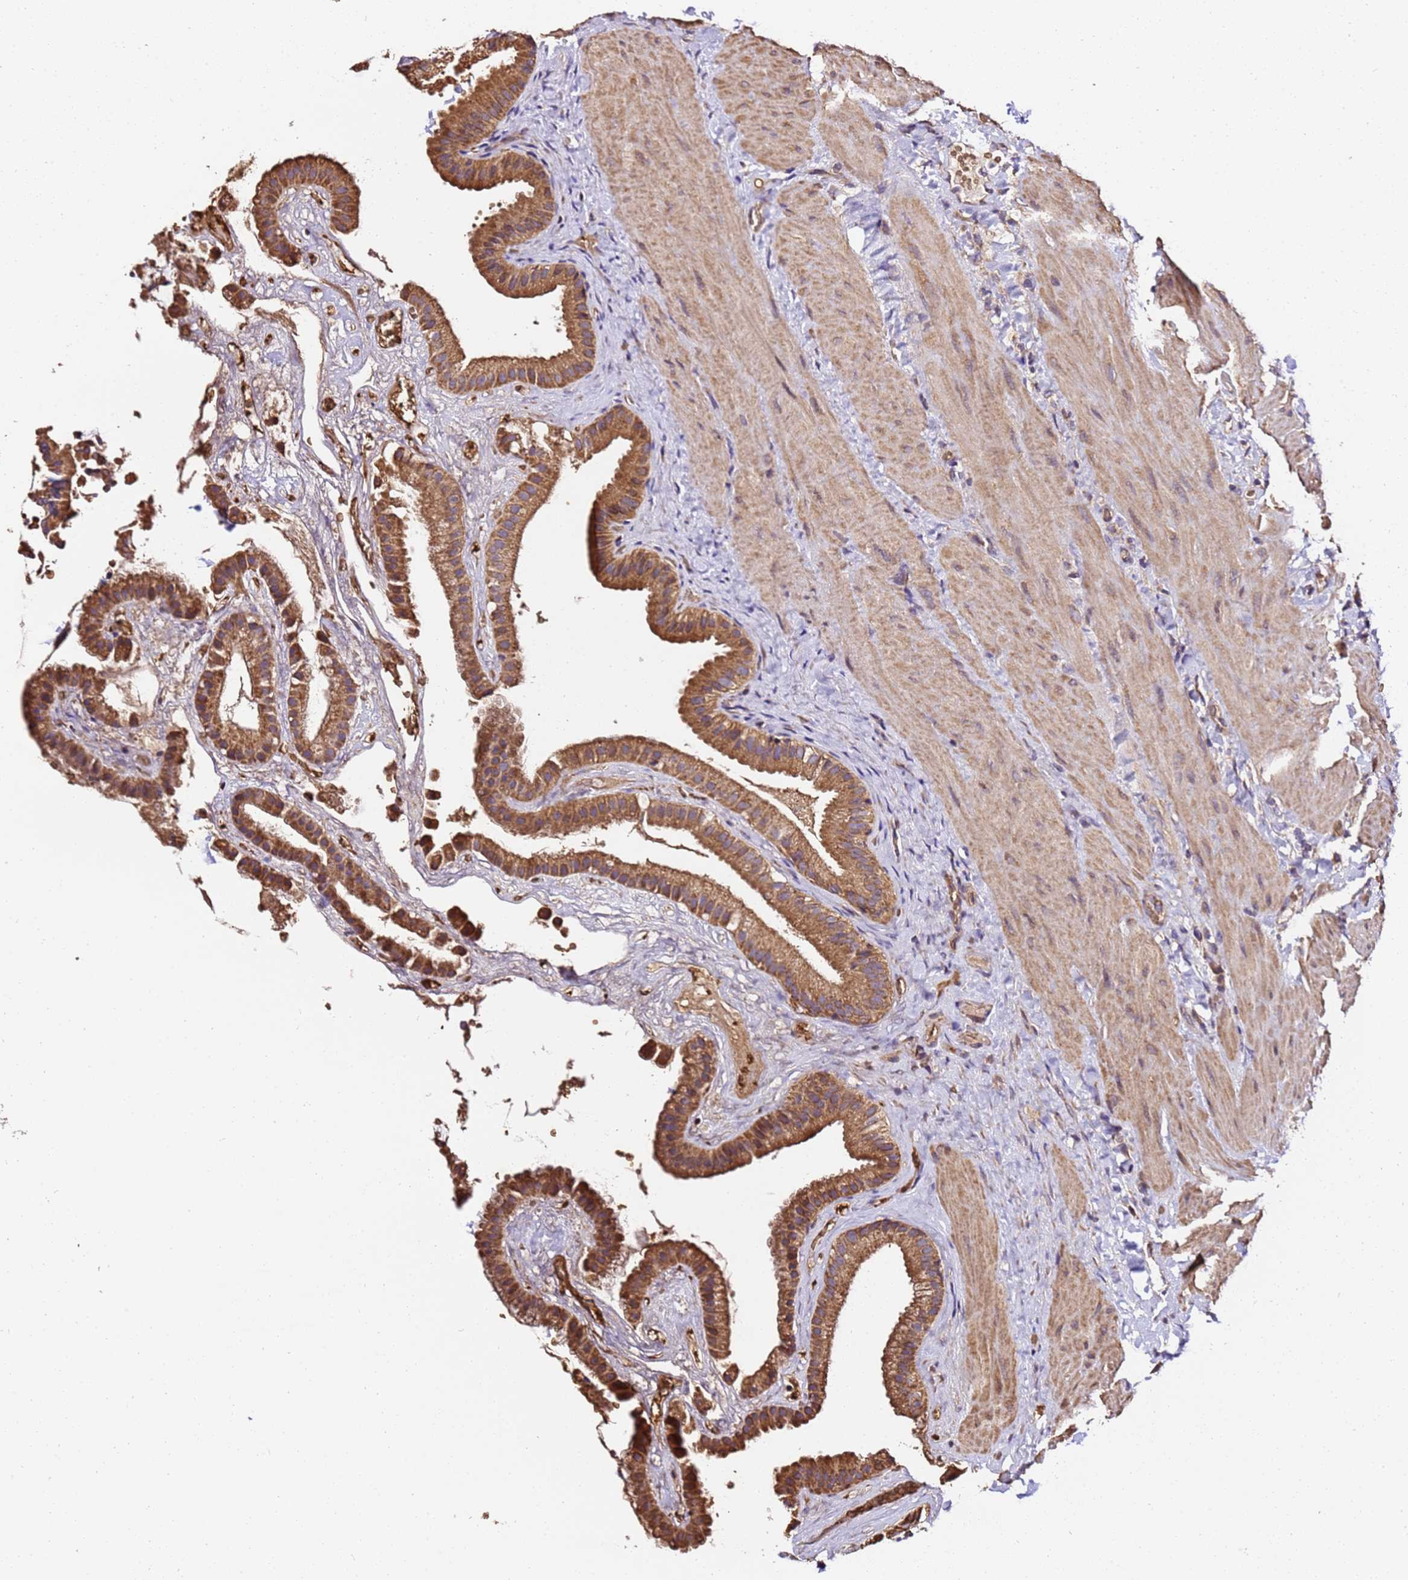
{"staining": {"intensity": "strong", "quantity": ">75%", "location": "cytoplasmic/membranous"}, "tissue": "gallbladder", "cell_type": "Glandular cells", "image_type": "normal", "snomed": [{"axis": "morphology", "description": "Normal tissue, NOS"}, {"axis": "topography", "description": "Gallbladder"}], "caption": "Glandular cells display high levels of strong cytoplasmic/membranous positivity in approximately >75% of cells in benign human gallbladder. Nuclei are stained in blue.", "gene": "LRRIQ1", "patient": {"sex": "male", "age": 55}}